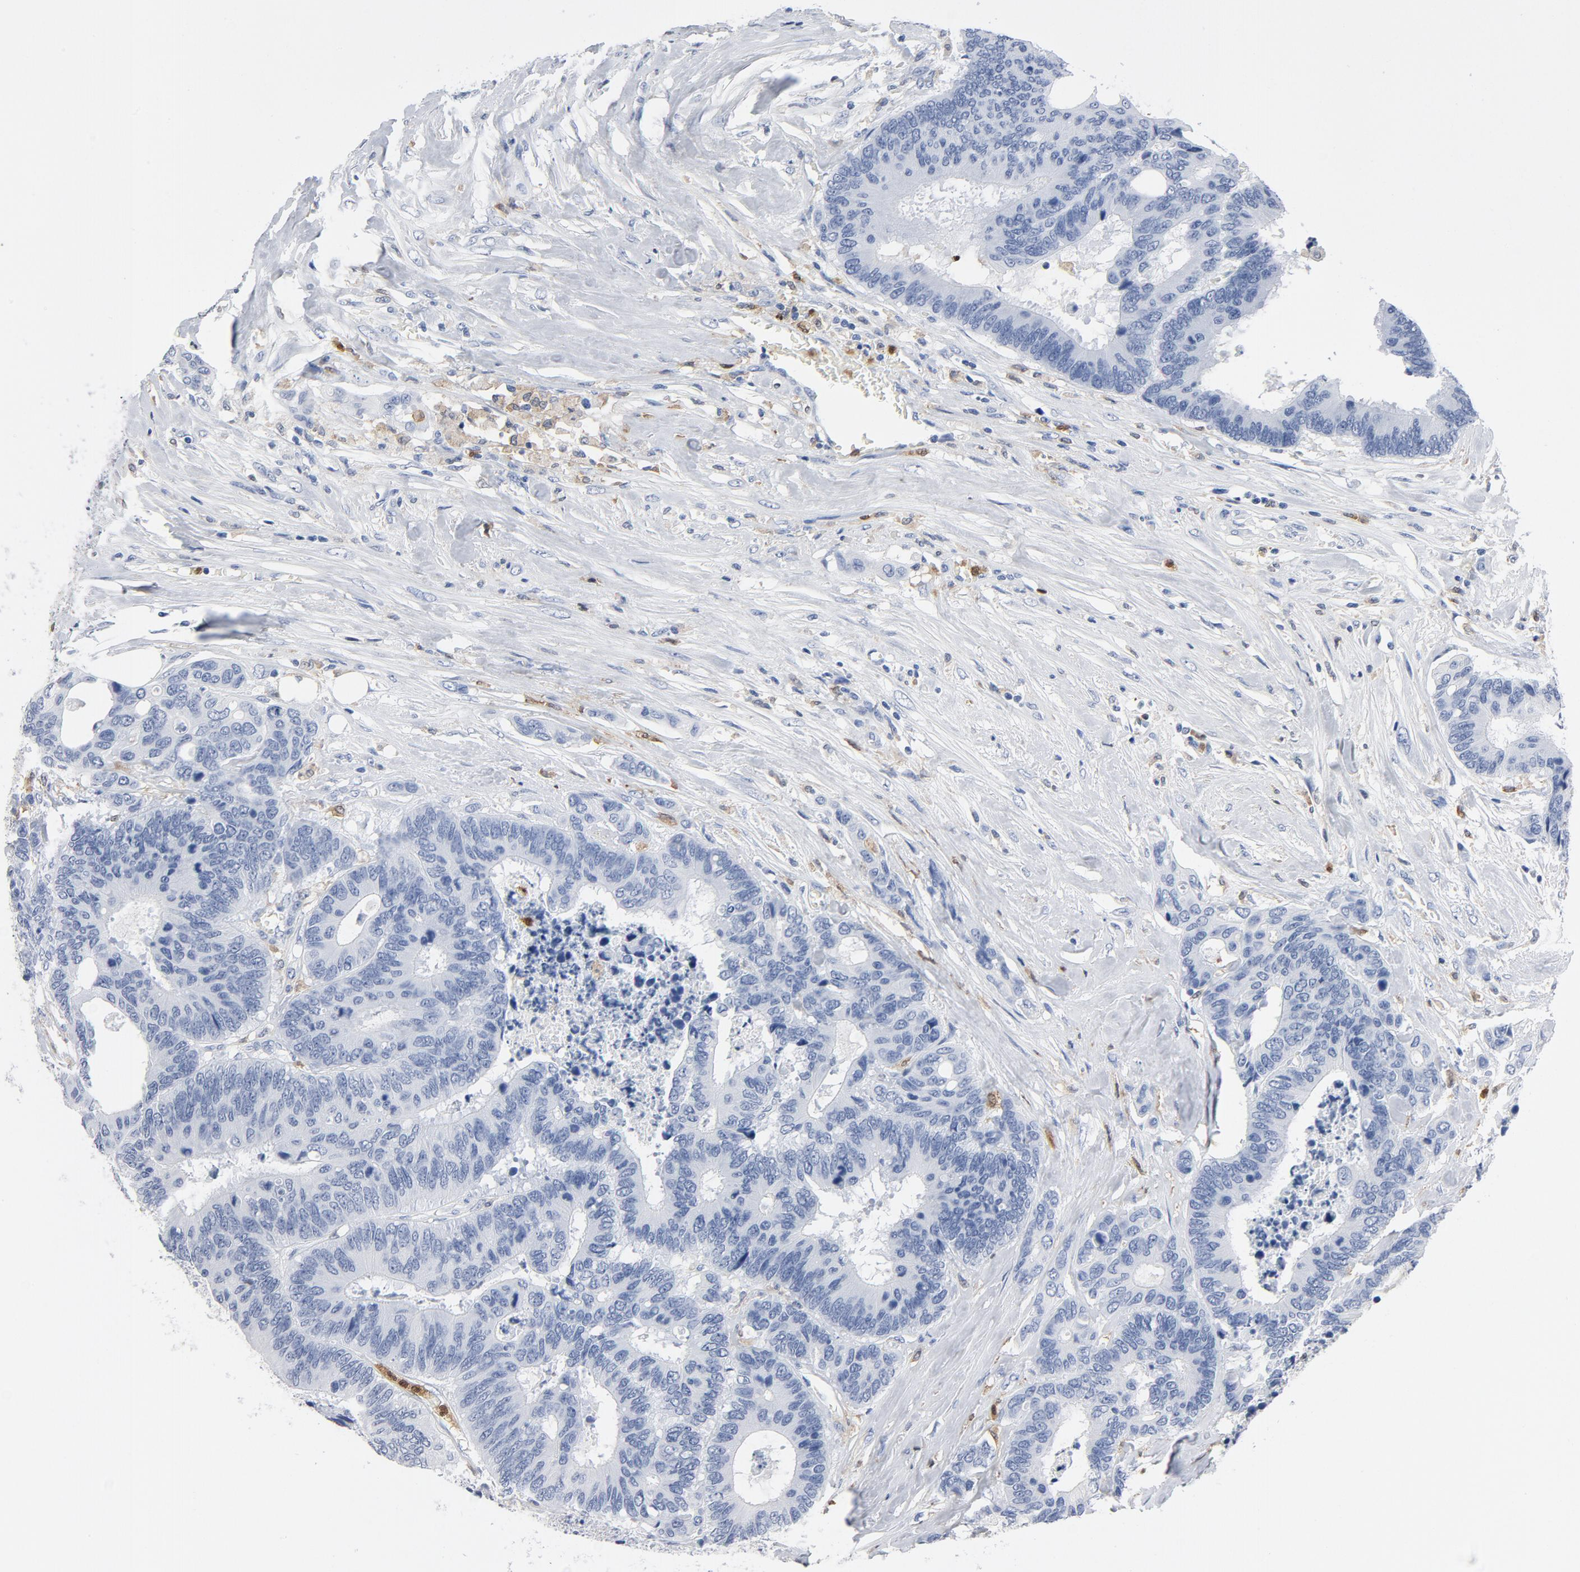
{"staining": {"intensity": "negative", "quantity": "none", "location": "none"}, "tissue": "colorectal cancer", "cell_type": "Tumor cells", "image_type": "cancer", "snomed": [{"axis": "morphology", "description": "Adenocarcinoma, NOS"}, {"axis": "topography", "description": "Rectum"}], "caption": "The IHC micrograph has no significant expression in tumor cells of colorectal cancer tissue.", "gene": "NCF1", "patient": {"sex": "male", "age": 55}}